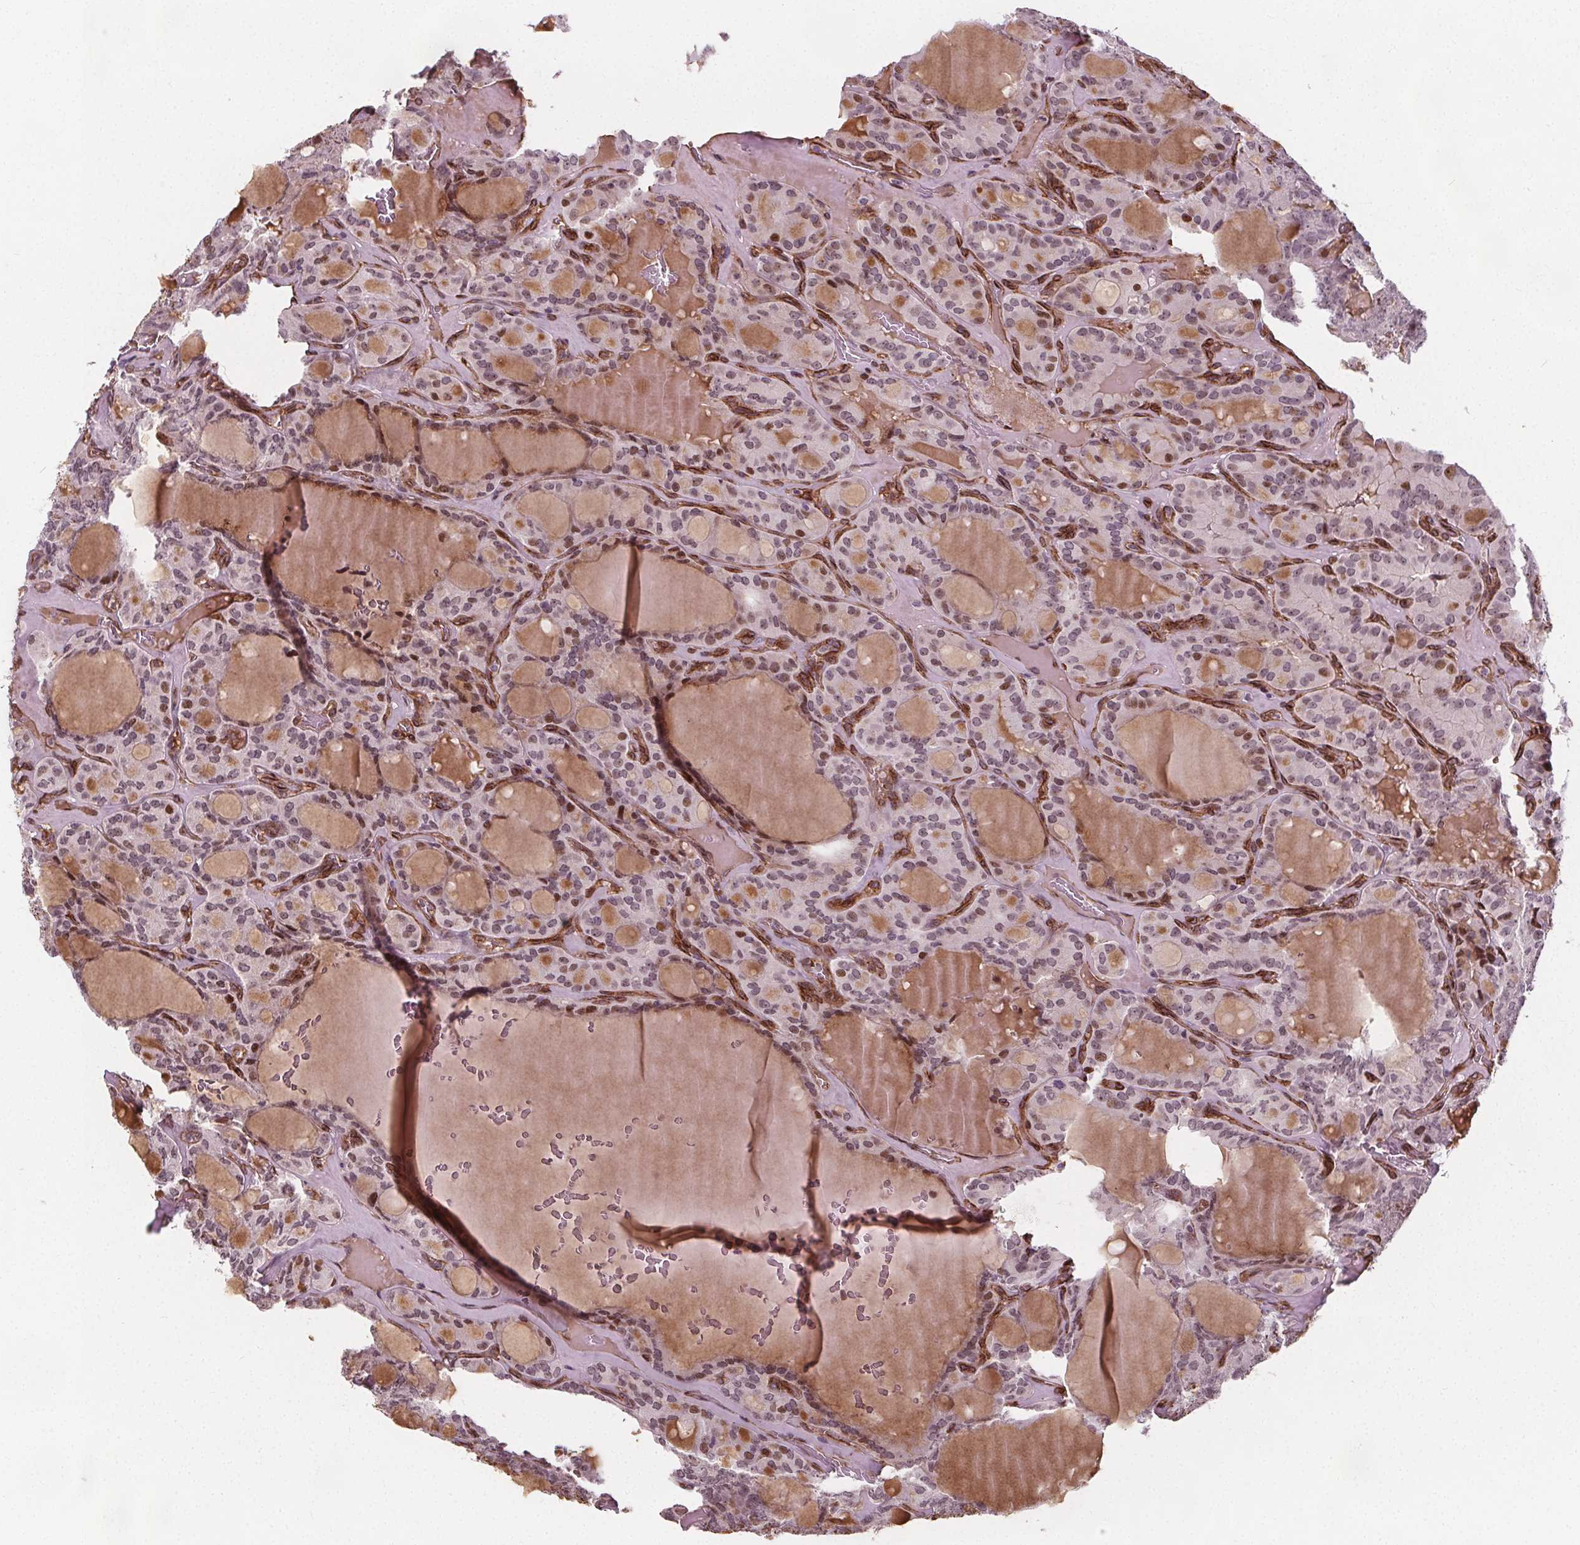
{"staining": {"intensity": "weak", "quantity": "<25%", "location": "nuclear"}, "tissue": "thyroid cancer", "cell_type": "Tumor cells", "image_type": "cancer", "snomed": [{"axis": "morphology", "description": "Papillary adenocarcinoma, NOS"}, {"axis": "topography", "description": "Thyroid gland"}], "caption": "Thyroid papillary adenocarcinoma stained for a protein using immunohistochemistry reveals no staining tumor cells.", "gene": "HAS1", "patient": {"sex": "male", "age": 87}}